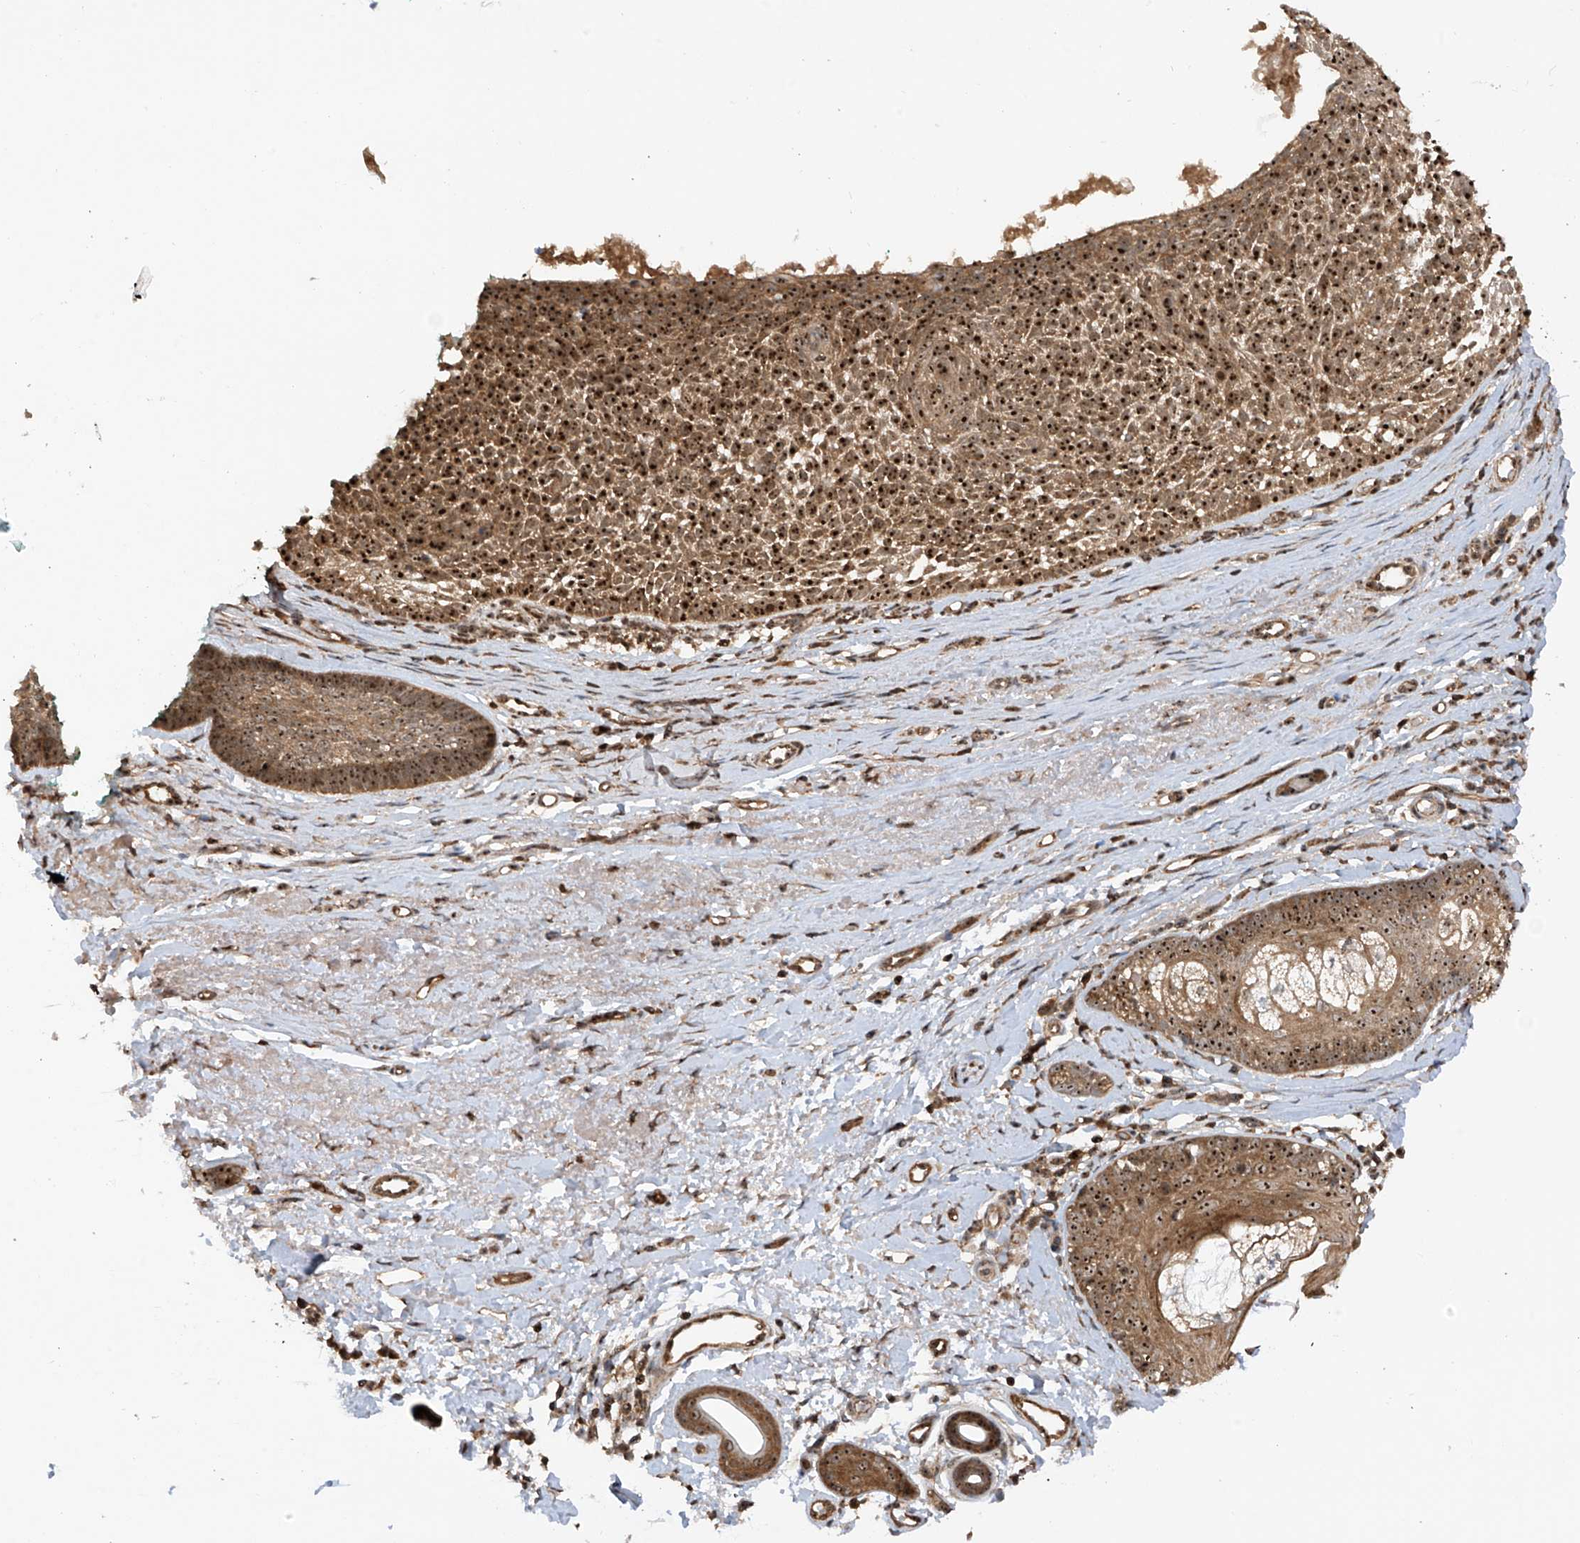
{"staining": {"intensity": "strong", "quantity": ">75%", "location": "cytoplasmic/membranous,nuclear"}, "tissue": "skin cancer", "cell_type": "Tumor cells", "image_type": "cancer", "snomed": [{"axis": "morphology", "description": "Basal cell carcinoma"}, {"axis": "topography", "description": "Skin"}], "caption": "Immunohistochemical staining of human skin cancer exhibits high levels of strong cytoplasmic/membranous and nuclear positivity in about >75% of tumor cells. Immunohistochemistry stains the protein in brown and the nuclei are stained blue.", "gene": "C1orf131", "patient": {"sex": "female", "age": 81}}